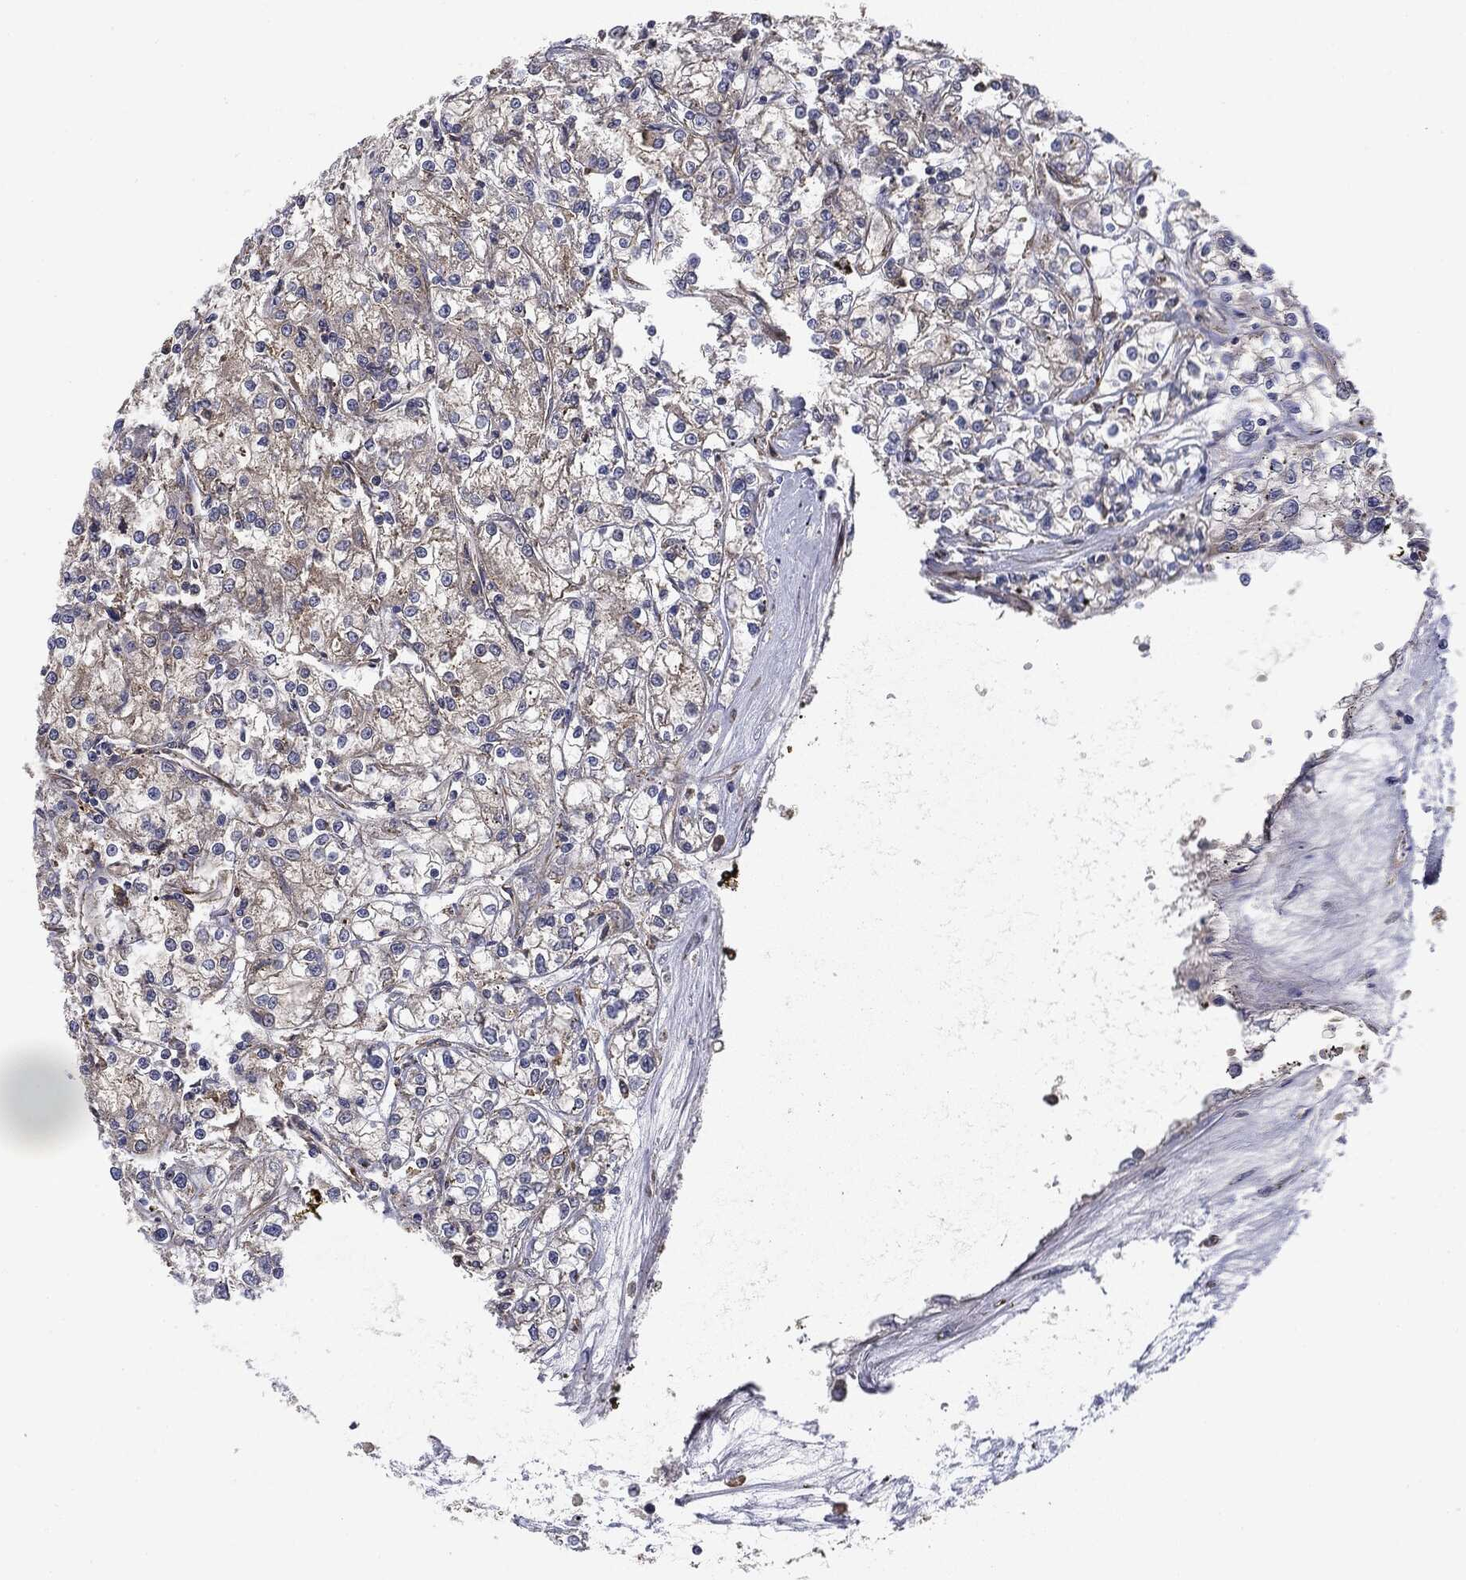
{"staining": {"intensity": "negative", "quantity": "none", "location": "none"}, "tissue": "renal cancer", "cell_type": "Tumor cells", "image_type": "cancer", "snomed": [{"axis": "morphology", "description": "Adenocarcinoma, NOS"}, {"axis": "topography", "description": "Kidney"}], "caption": "Tumor cells show no significant protein positivity in renal adenocarcinoma. (DAB (3,3'-diaminobenzidine) IHC with hematoxylin counter stain).", "gene": "EIF2AK2", "patient": {"sex": "female", "age": 59}}